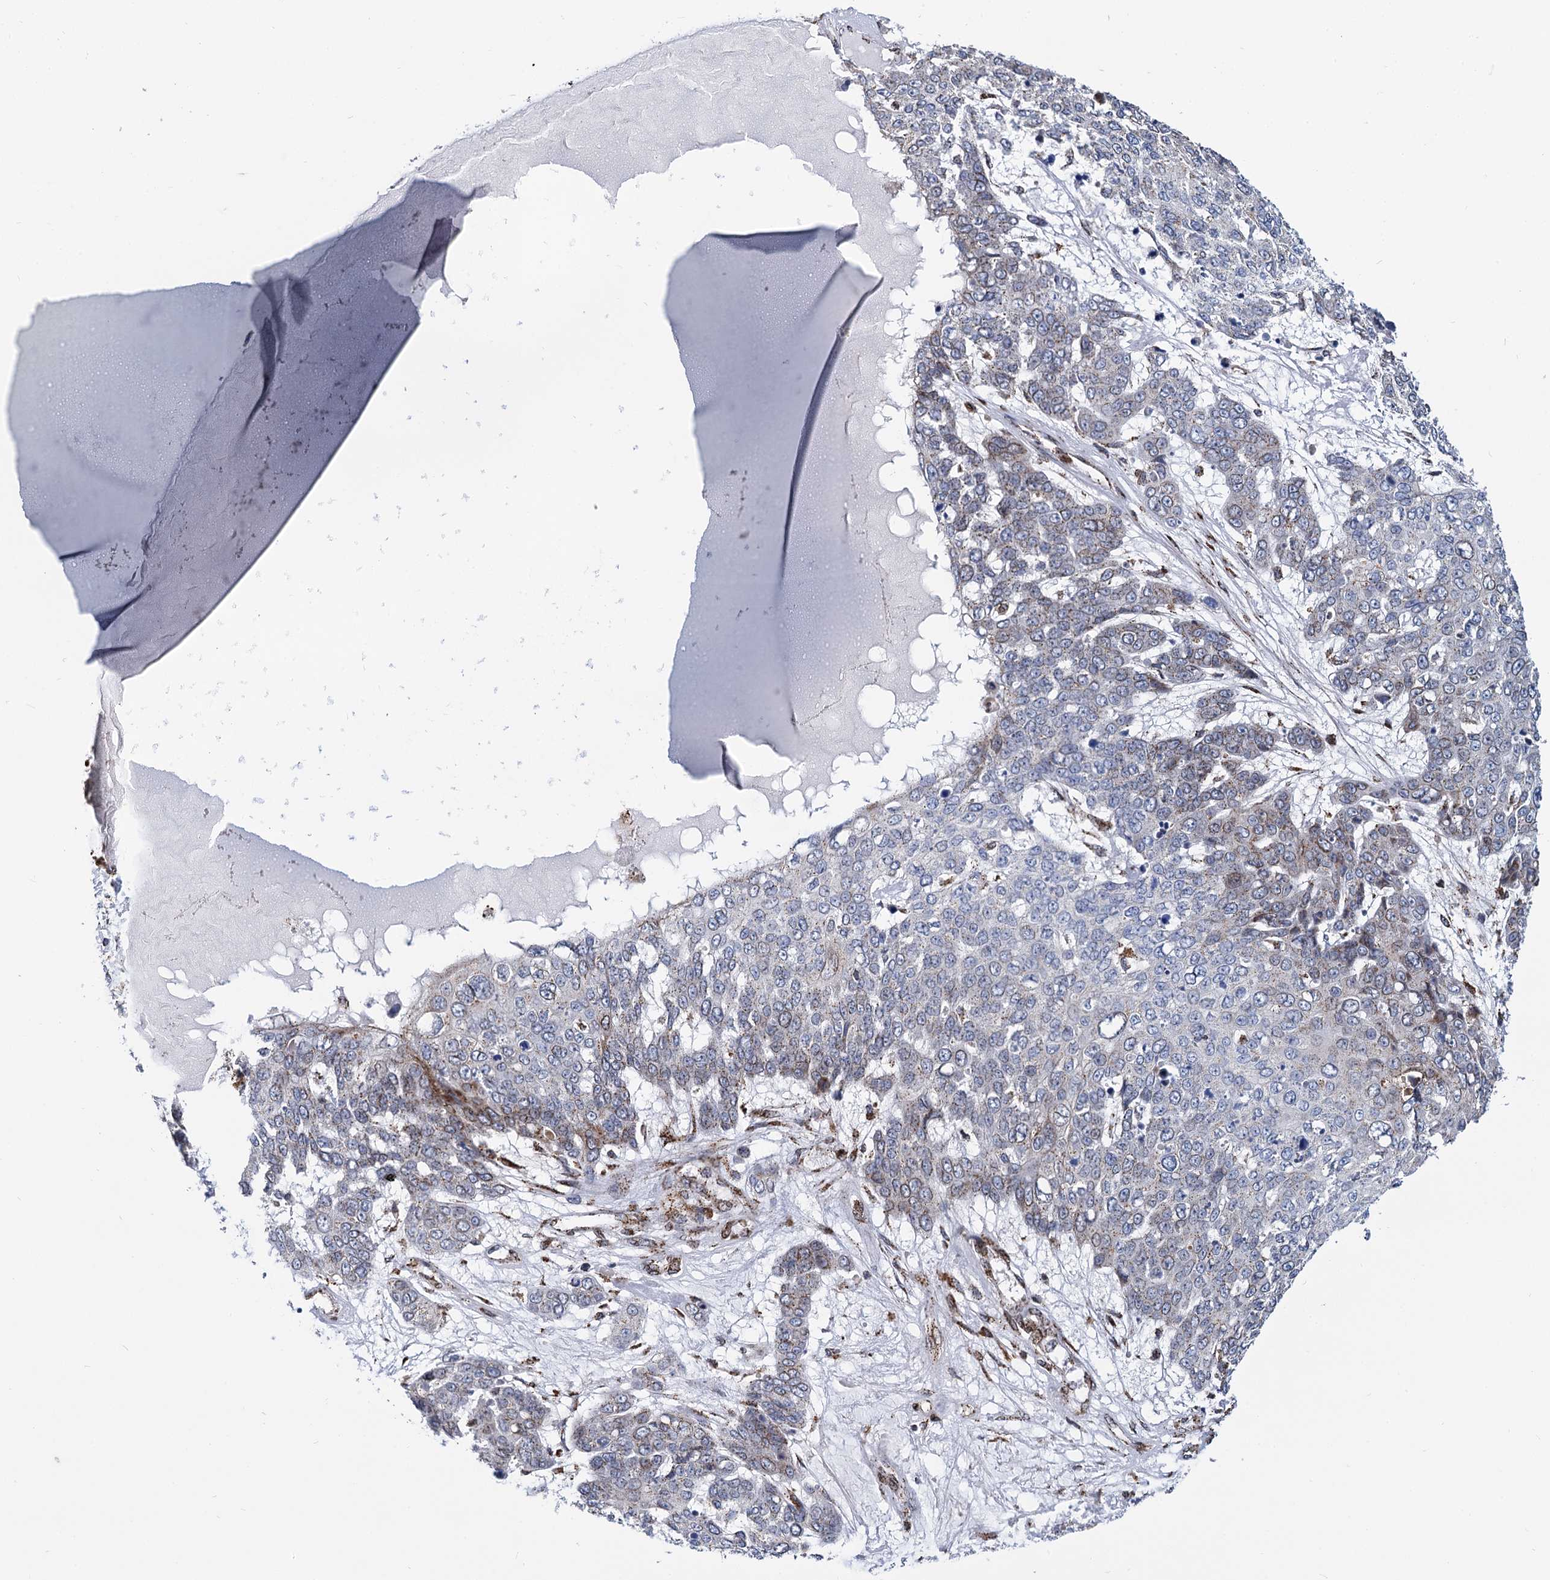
{"staining": {"intensity": "weak", "quantity": "<25%", "location": "cytoplasmic/membranous"}, "tissue": "skin cancer", "cell_type": "Tumor cells", "image_type": "cancer", "snomed": [{"axis": "morphology", "description": "Squamous cell carcinoma, NOS"}, {"axis": "topography", "description": "Skin"}], "caption": "Histopathology image shows no protein staining in tumor cells of skin cancer tissue.", "gene": "SUPT20H", "patient": {"sex": "male", "age": 71}}